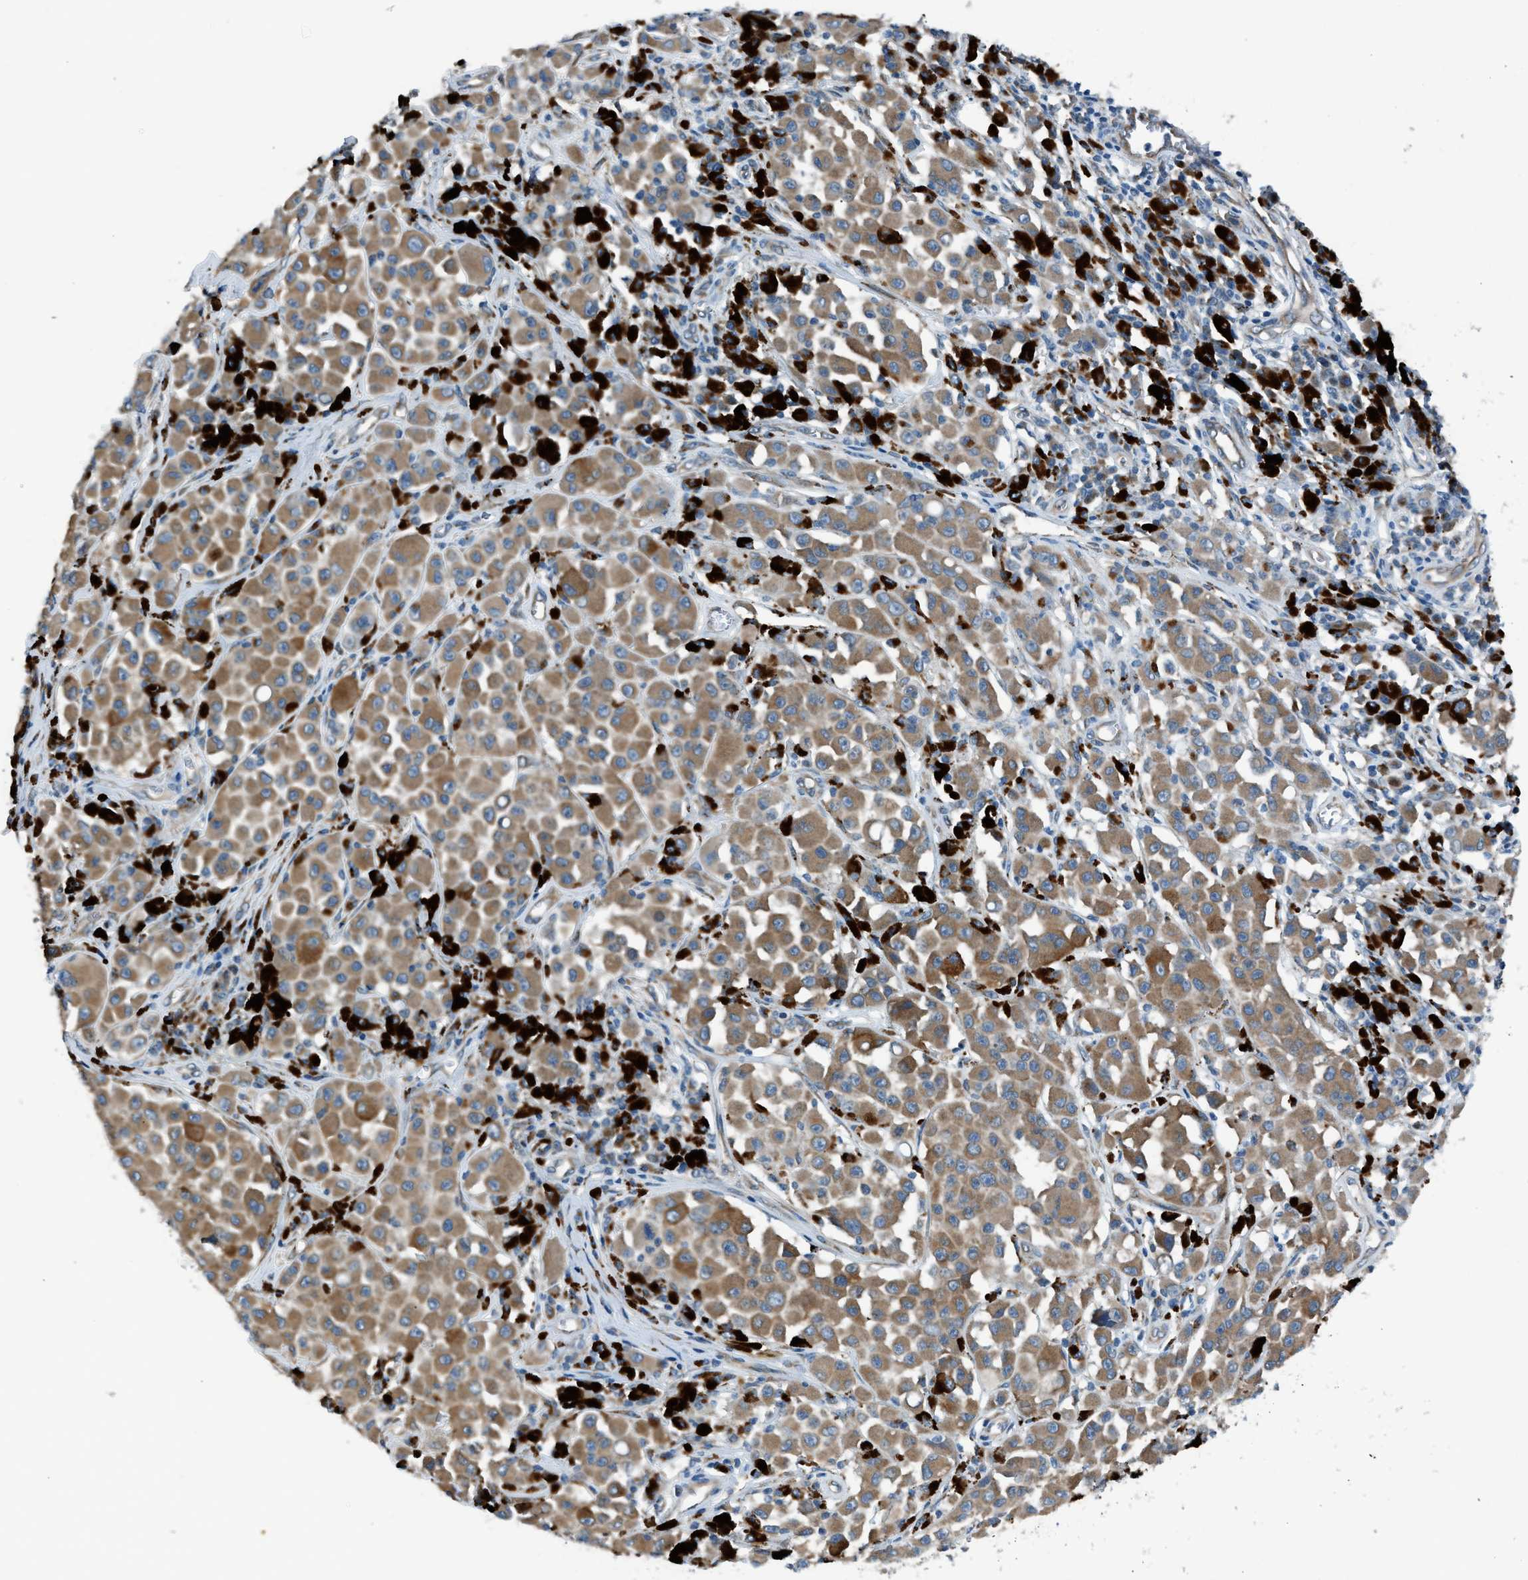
{"staining": {"intensity": "moderate", "quantity": ">75%", "location": "cytoplasmic/membranous"}, "tissue": "melanoma", "cell_type": "Tumor cells", "image_type": "cancer", "snomed": [{"axis": "morphology", "description": "Malignant melanoma, NOS"}, {"axis": "topography", "description": "Skin"}], "caption": "A brown stain highlights moderate cytoplasmic/membranous expression of a protein in human melanoma tumor cells.", "gene": "LMBR1", "patient": {"sex": "male", "age": 84}}